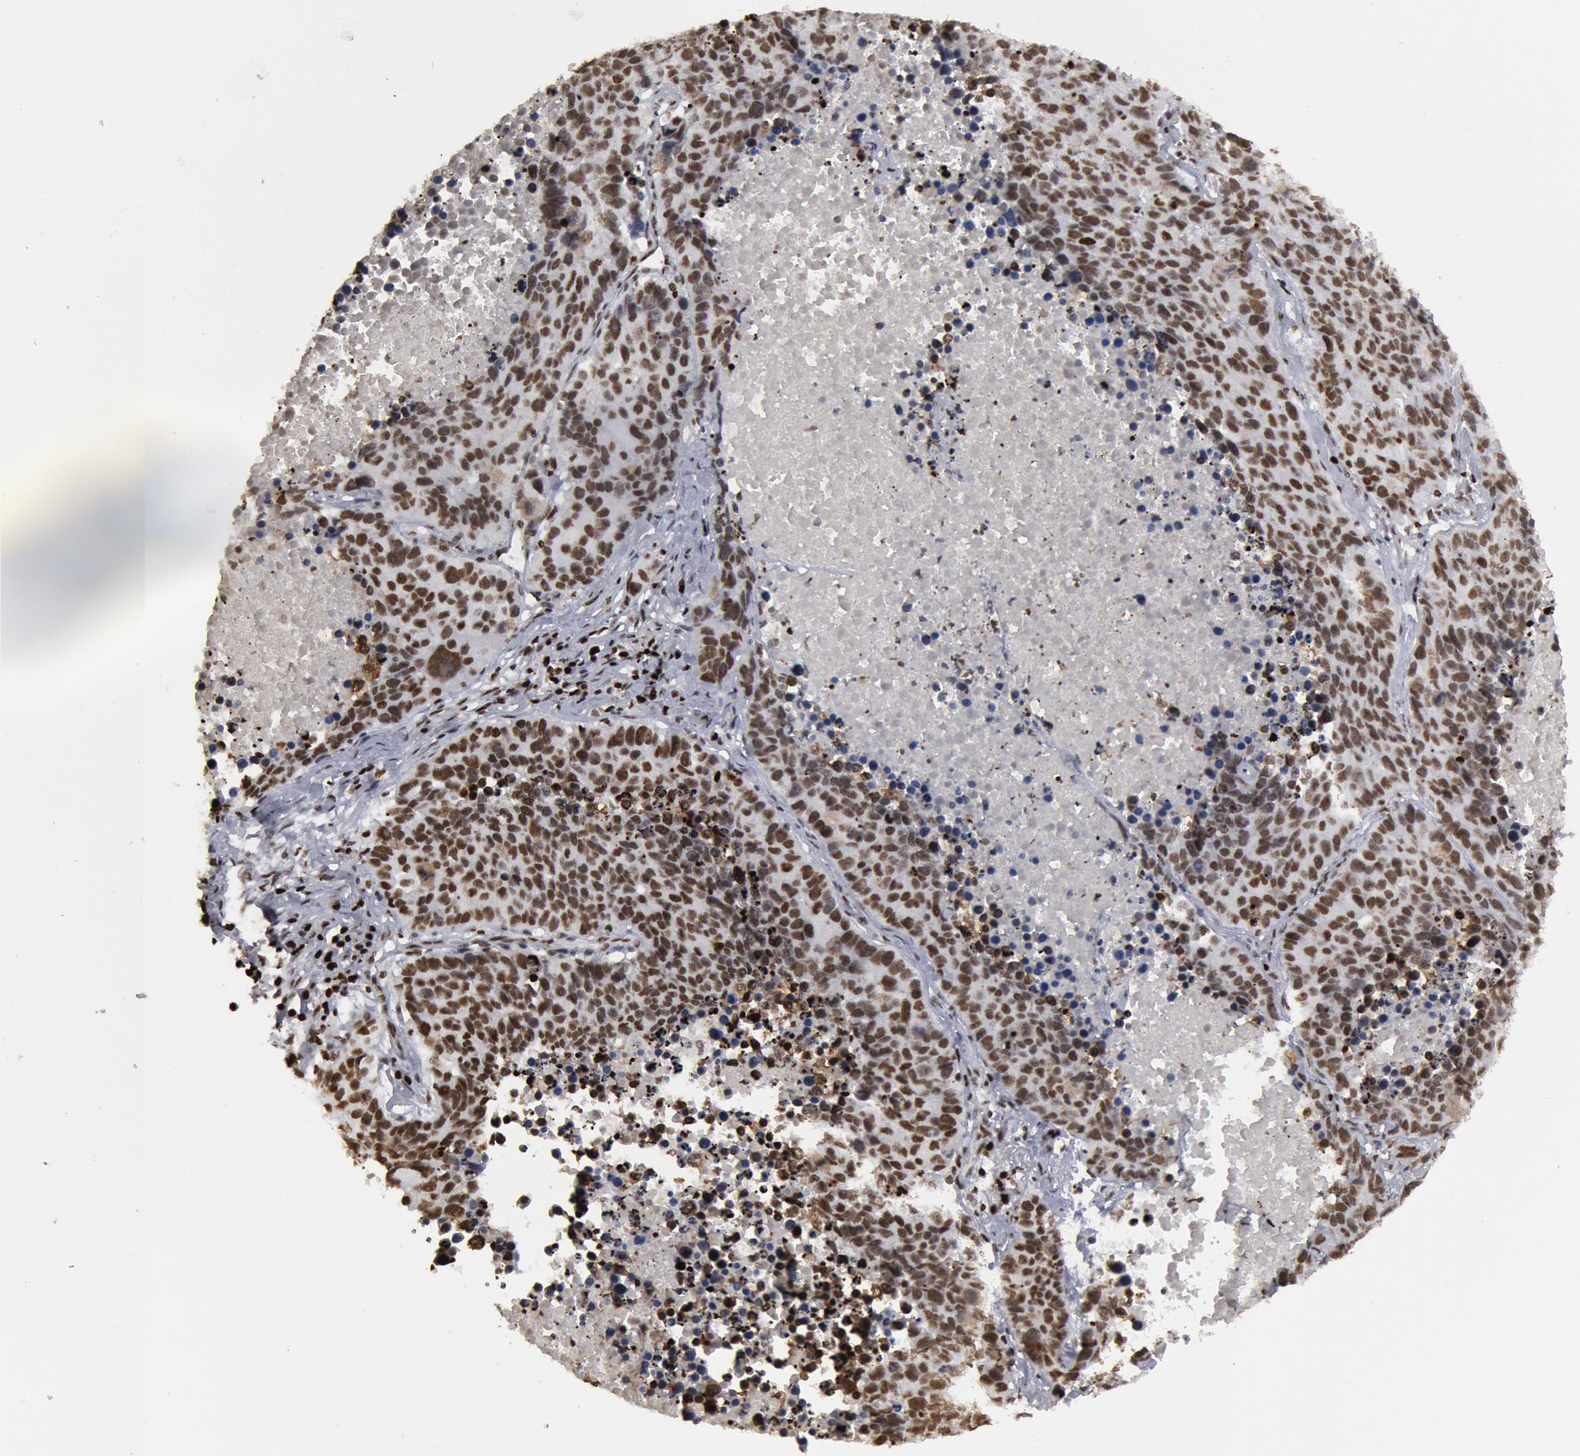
{"staining": {"intensity": "strong", "quantity": ">75%", "location": "nuclear"}, "tissue": "lung cancer", "cell_type": "Tumor cells", "image_type": "cancer", "snomed": [{"axis": "morphology", "description": "Carcinoid, malignant, NOS"}, {"axis": "topography", "description": "Lung"}], "caption": "Tumor cells display strong nuclear staining in approximately >75% of cells in lung malignant carcinoid.", "gene": "SUB1", "patient": {"sex": "male", "age": 60}}